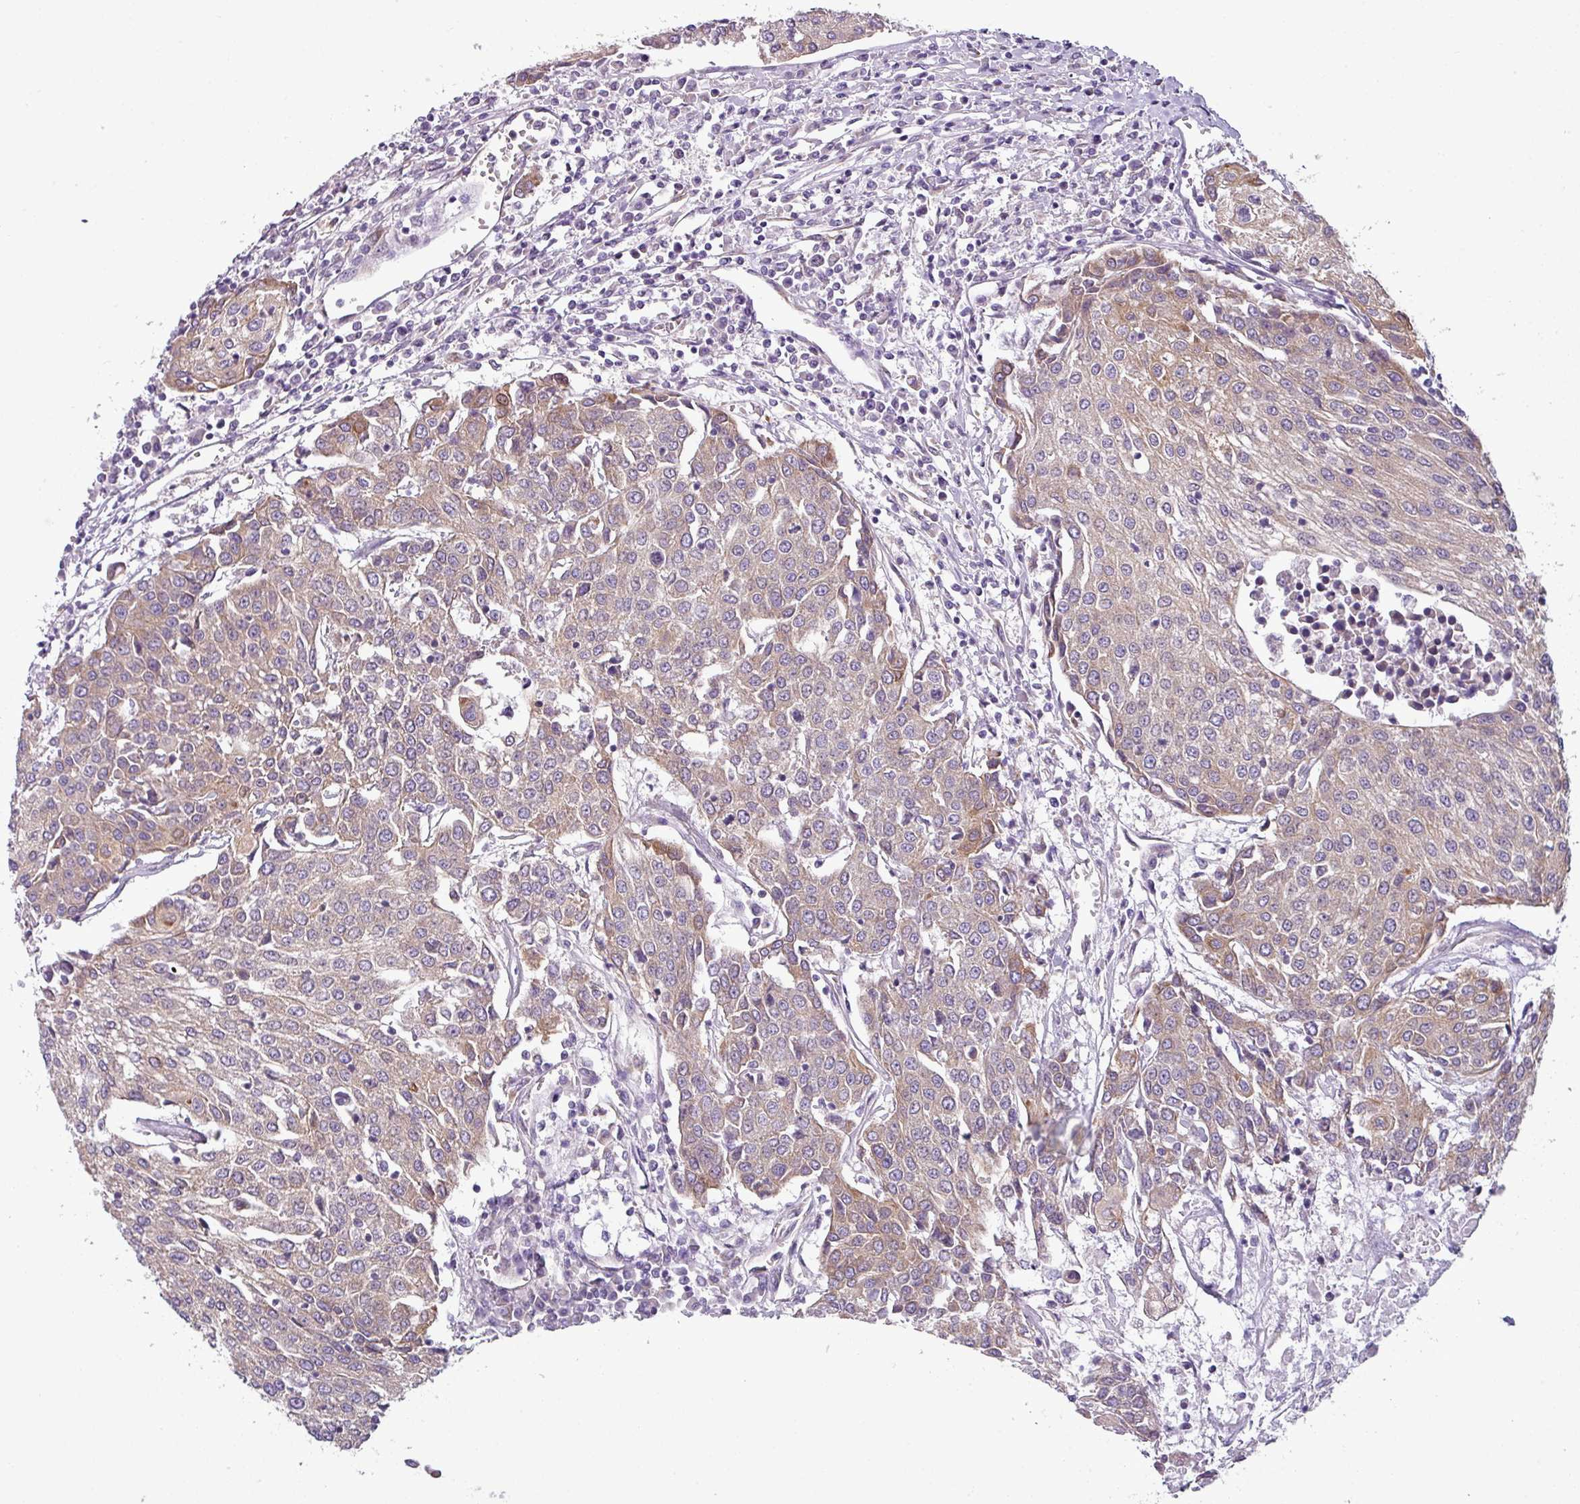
{"staining": {"intensity": "moderate", "quantity": ">75%", "location": "cytoplasmic/membranous"}, "tissue": "urothelial cancer", "cell_type": "Tumor cells", "image_type": "cancer", "snomed": [{"axis": "morphology", "description": "Urothelial carcinoma, High grade"}, {"axis": "topography", "description": "Urinary bladder"}], "caption": "This histopathology image shows immunohistochemistry staining of high-grade urothelial carcinoma, with medium moderate cytoplasmic/membranous staining in about >75% of tumor cells.", "gene": "TOR1AIP2", "patient": {"sex": "female", "age": 85}}